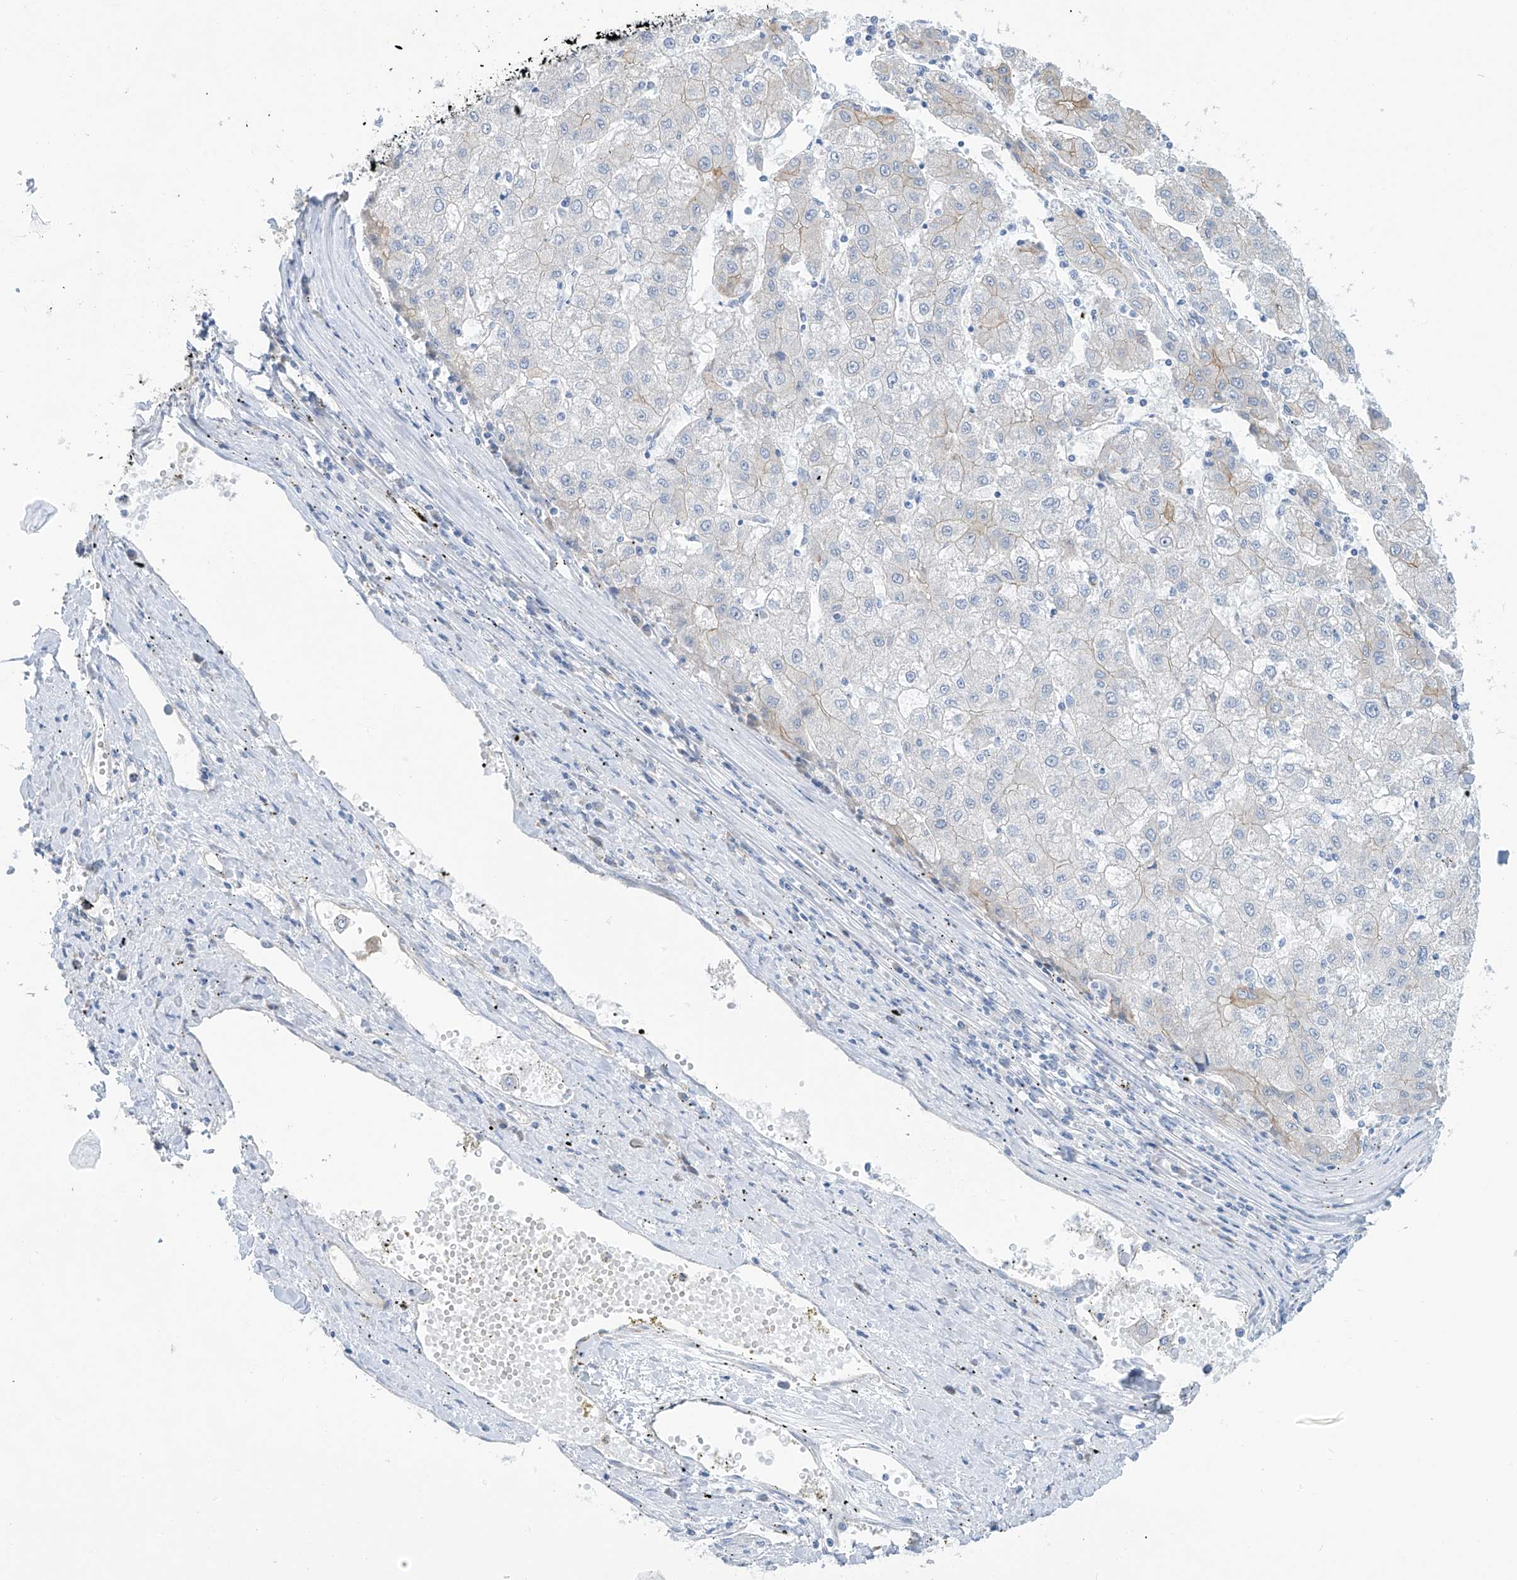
{"staining": {"intensity": "weak", "quantity": "<25%", "location": "cytoplasmic/membranous"}, "tissue": "liver cancer", "cell_type": "Tumor cells", "image_type": "cancer", "snomed": [{"axis": "morphology", "description": "Carcinoma, Hepatocellular, NOS"}, {"axis": "topography", "description": "Liver"}], "caption": "Immunohistochemical staining of liver cancer (hepatocellular carcinoma) exhibits no significant staining in tumor cells.", "gene": "PIK3C2B", "patient": {"sex": "male", "age": 72}}